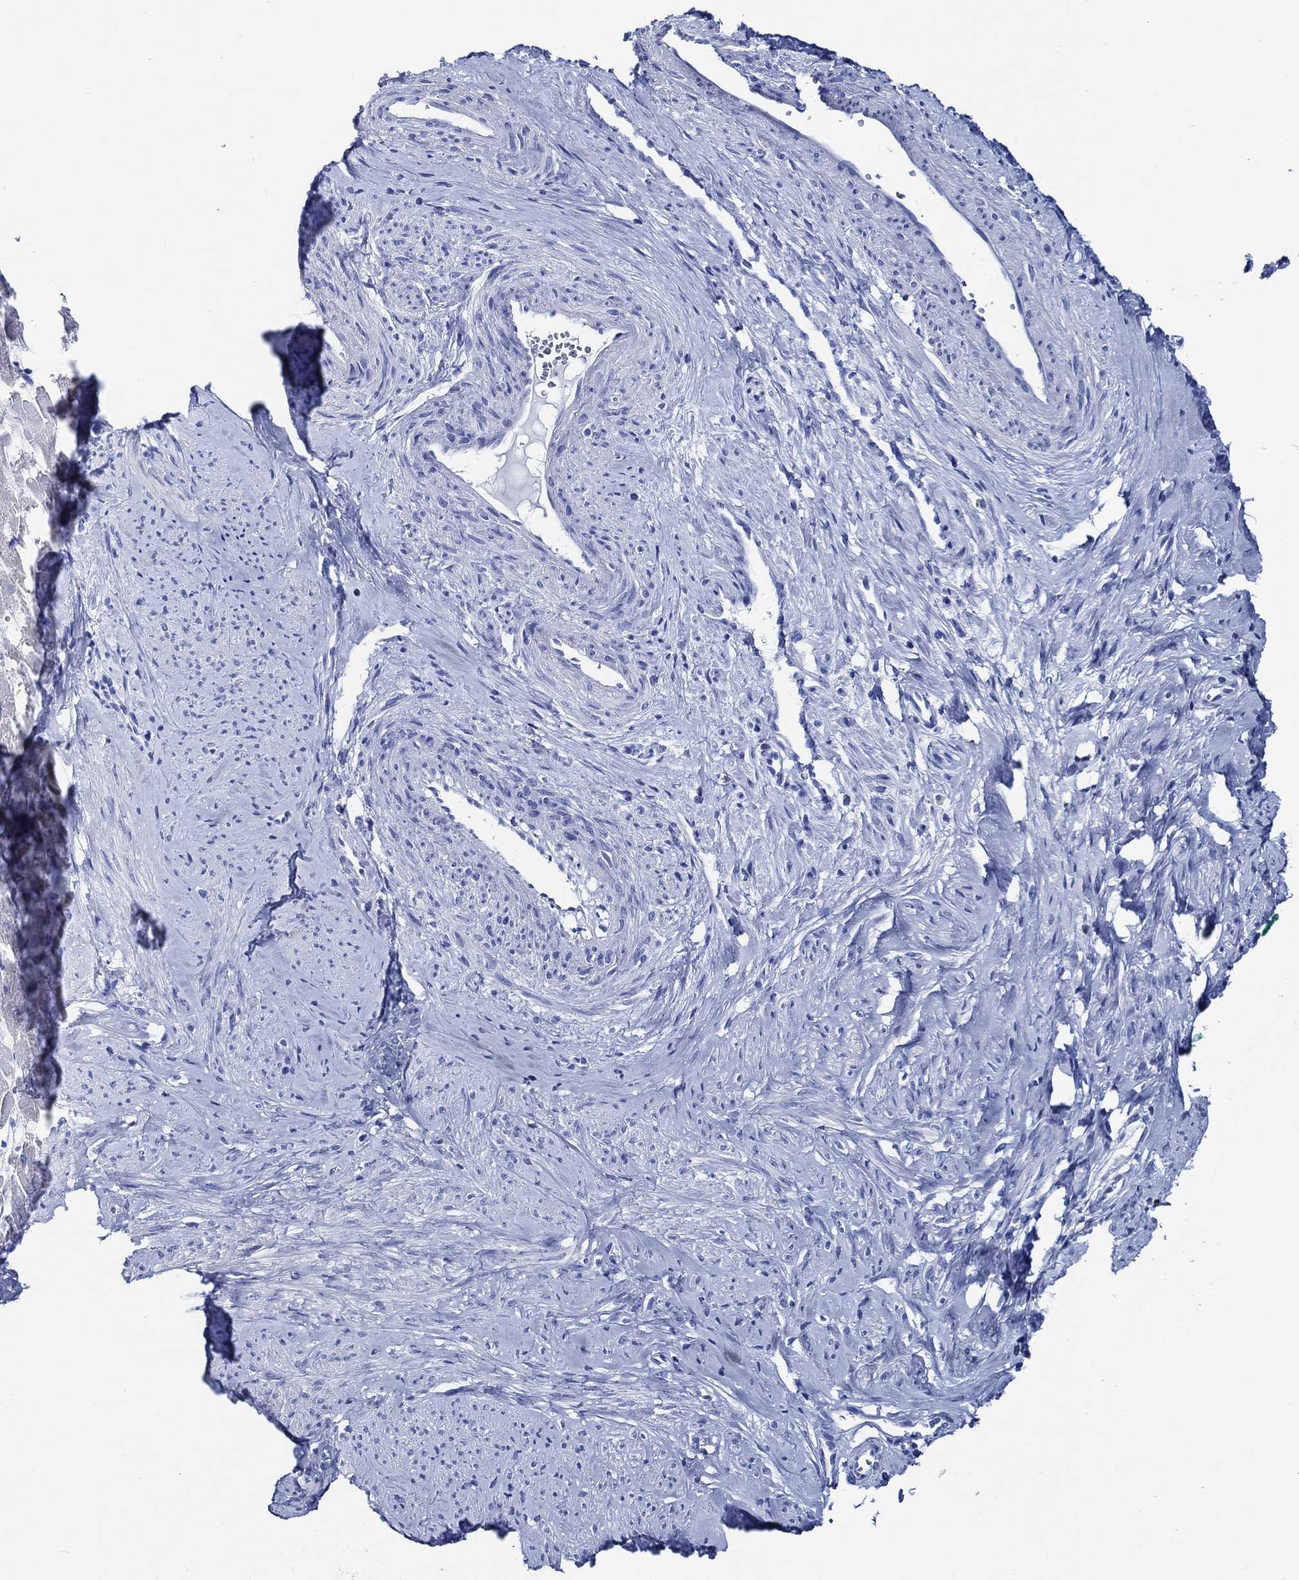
{"staining": {"intensity": "negative", "quantity": "none", "location": "none"}, "tissue": "smooth muscle", "cell_type": "Smooth muscle cells", "image_type": "normal", "snomed": [{"axis": "morphology", "description": "Normal tissue, NOS"}, {"axis": "topography", "description": "Smooth muscle"}], "caption": "This is an IHC micrograph of normal smooth muscle. There is no expression in smooth muscle cells.", "gene": "WDR62", "patient": {"sex": "female", "age": 48}}